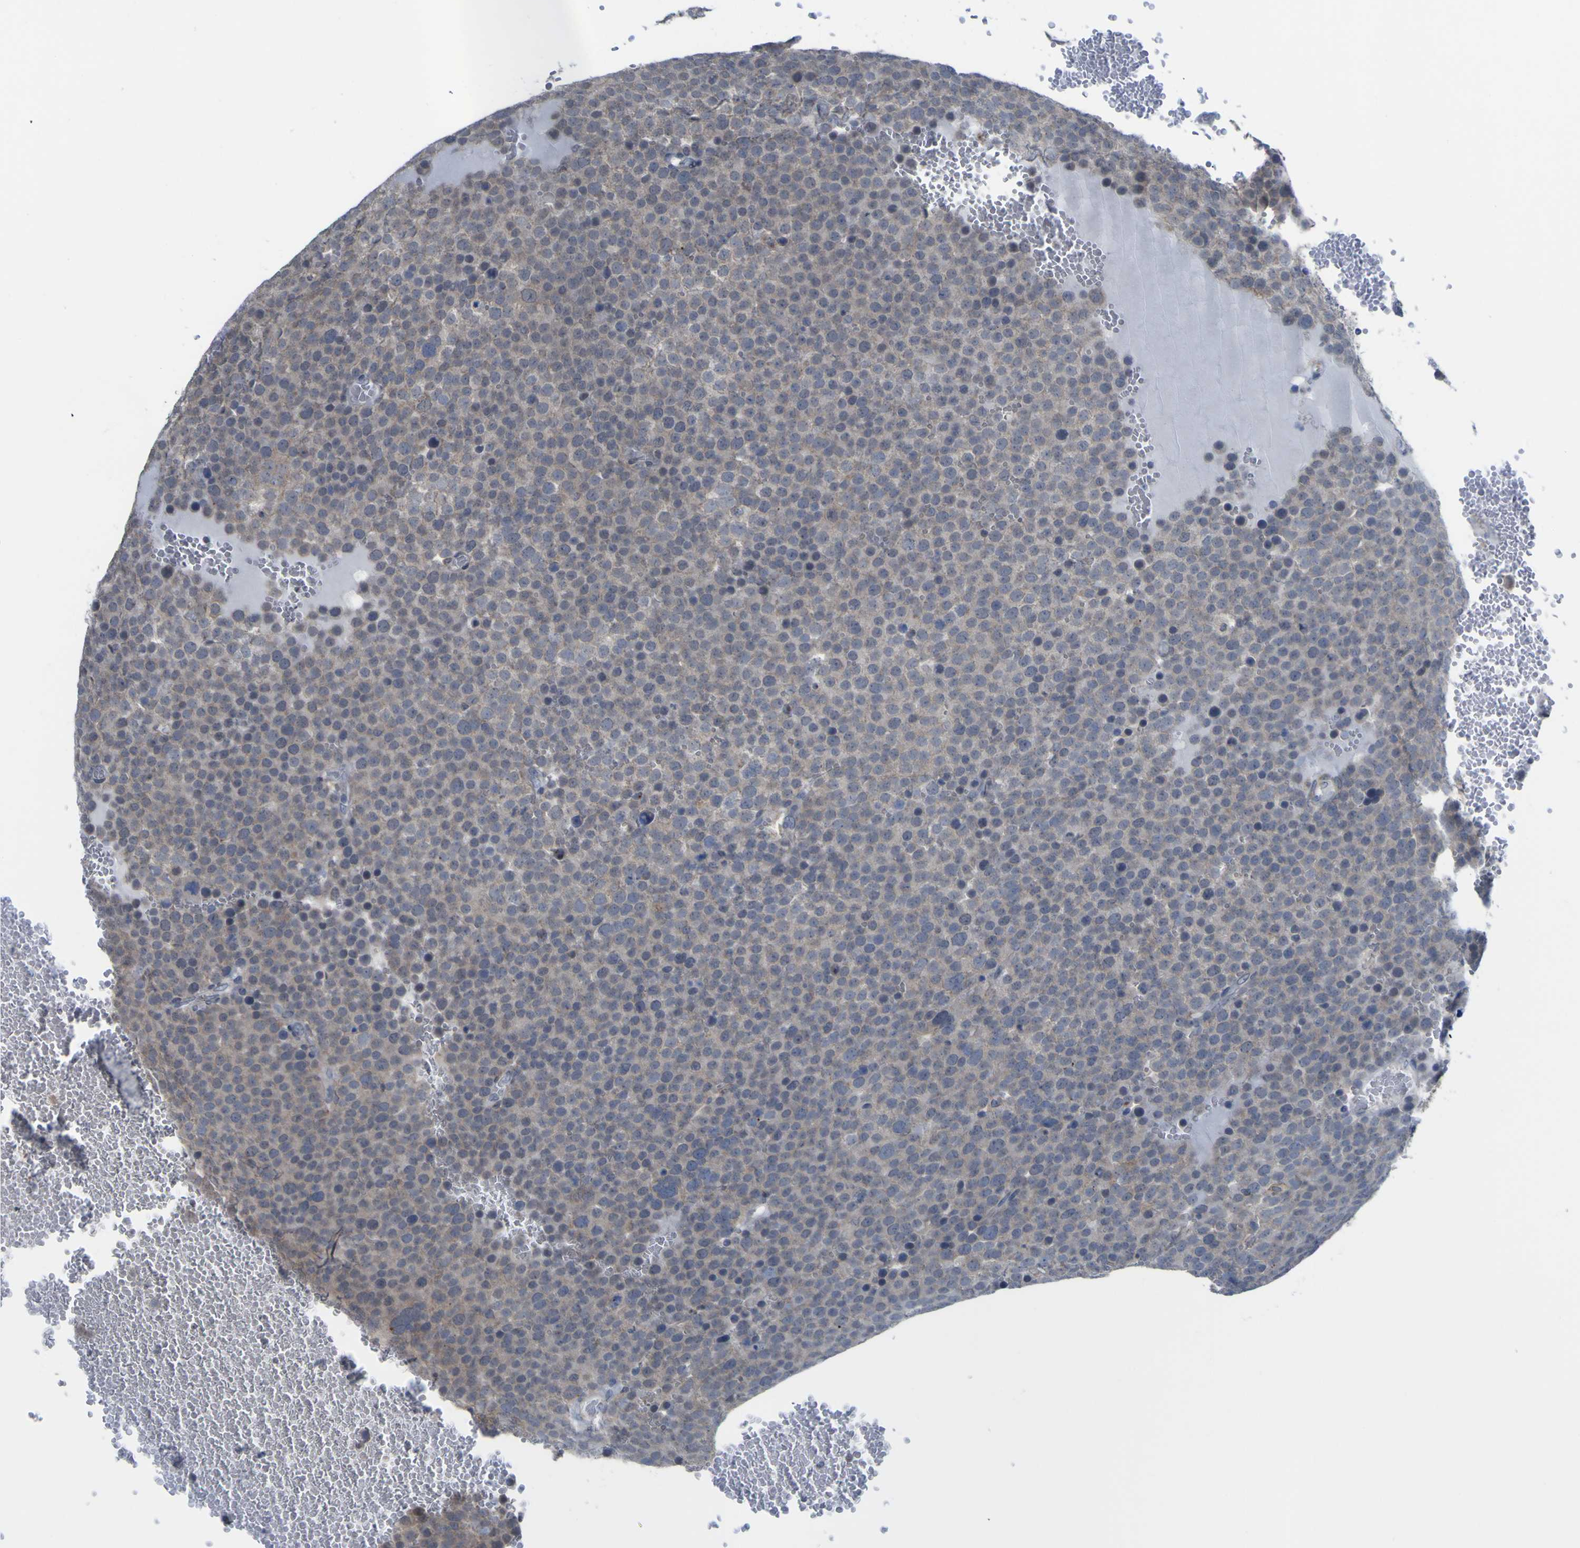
{"staining": {"intensity": "negative", "quantity": "none", "location": "none"}, "tissue": "testis cancer", "cell_type": "Tumor cells", "image_type": "cancer", "snomed": [{"axis": "morphology", "description": "Seminoma, NOS"}, {"axis": "topography", "description": "Testis"}], "caption": "Human testis seminoma stained for a protein using IHC reveals no positivity in tumor cells.", "gene": "TNFRSF11A", "patient": {"sex": "male", "age": 71}}